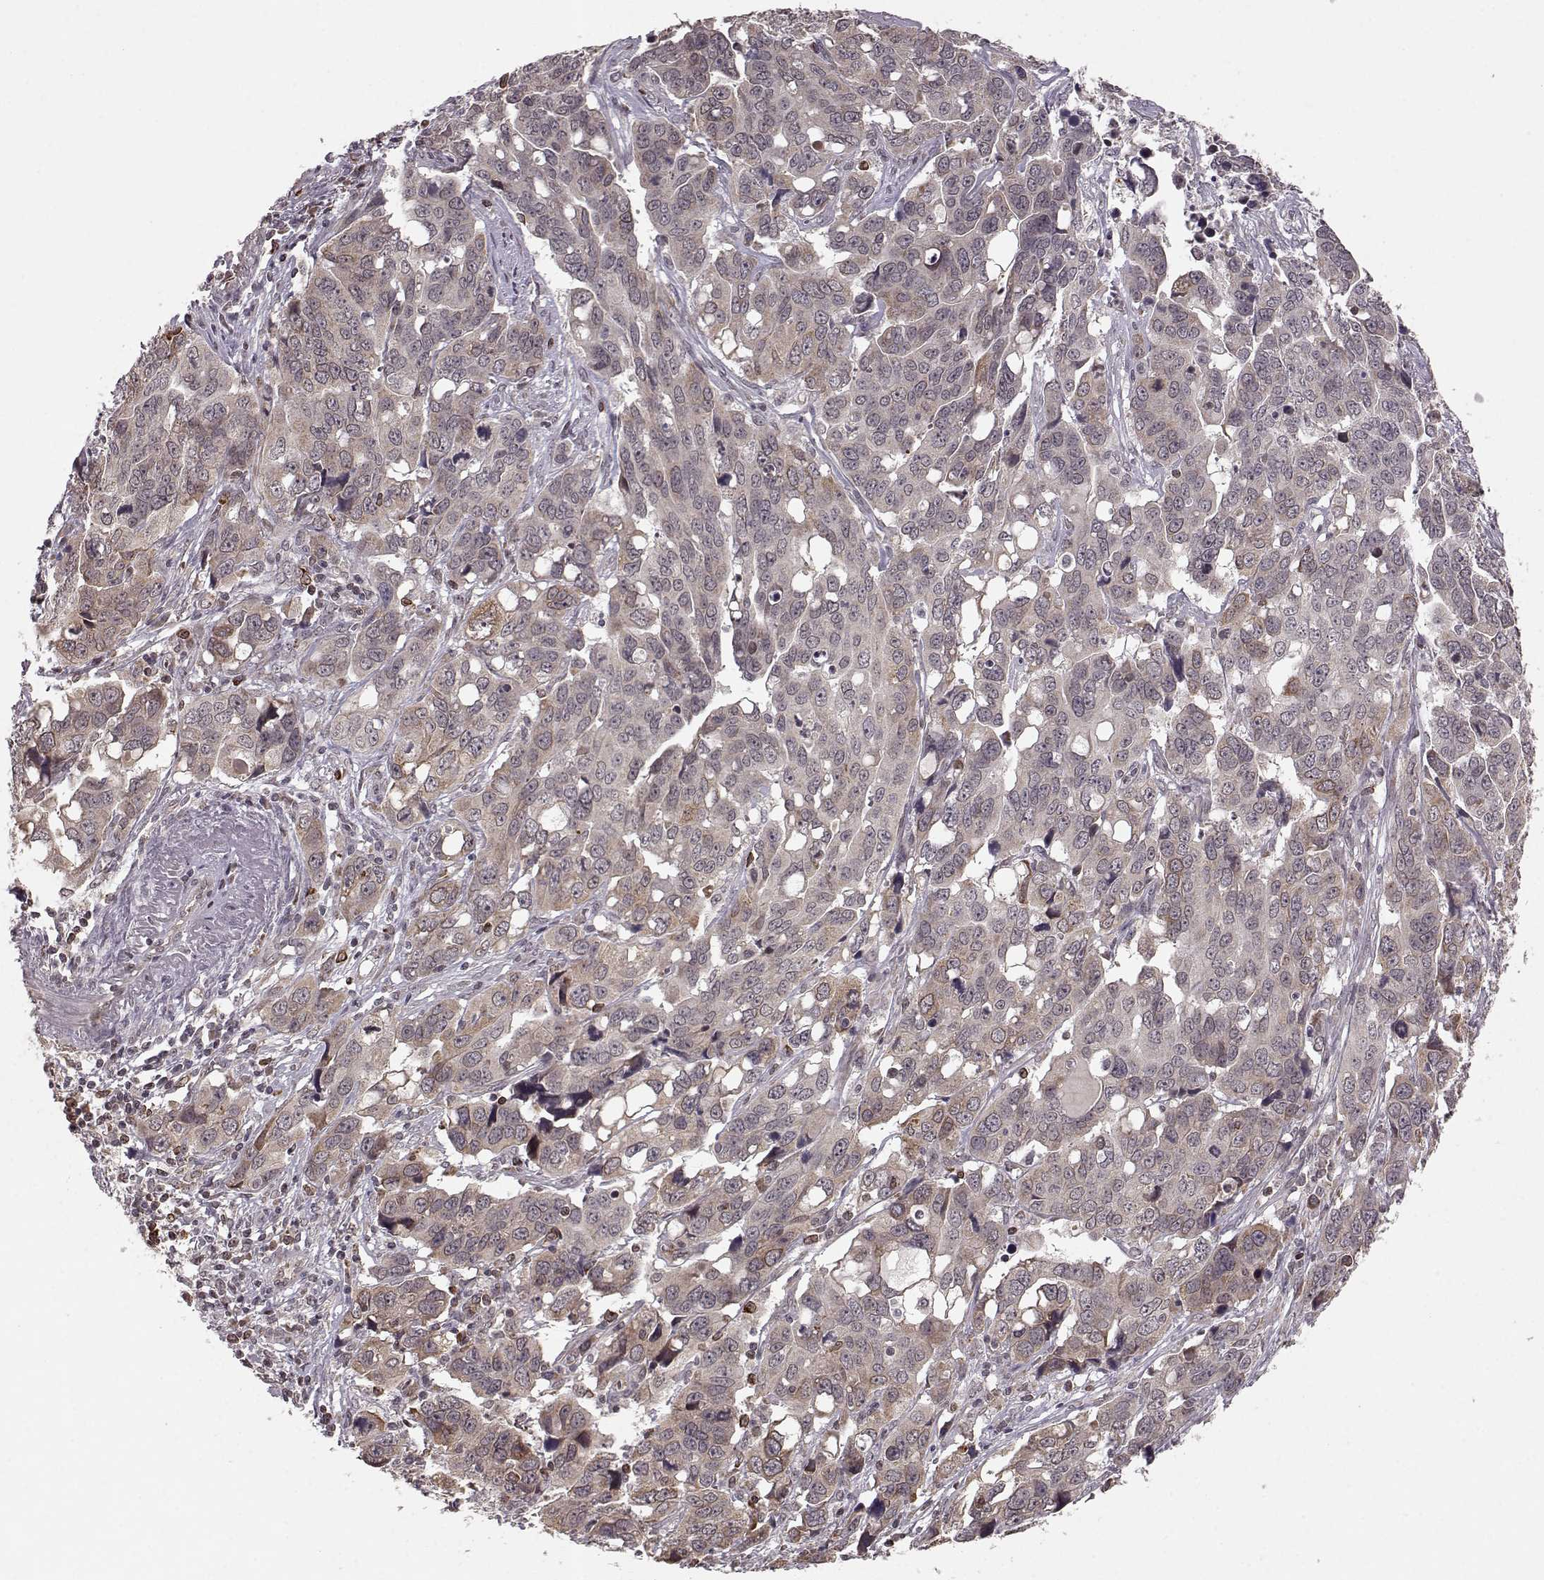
{"staining": {"intensity": "moderate", "quantity": ">75%", "location": "cytoplasmic/membranous"}, "tissue": "ovarian cancer", "cell_type": "Tumor cells", "image_type": "cancer", "snomed": [{"axis": "morphology", "description": "Carcinoma, endometroid"}, {"axis": "topography", "description": "Ovary"}], "caption": "Endometroid carcinoma (ovarian) tissue exhibits moderate cytoplasmic/membranous expression in approximately >75% of tumor cells, visualized by immunohistochemistry.", "gene": "ELOVL5", "patient": {"sex": "female", "age": 78}}